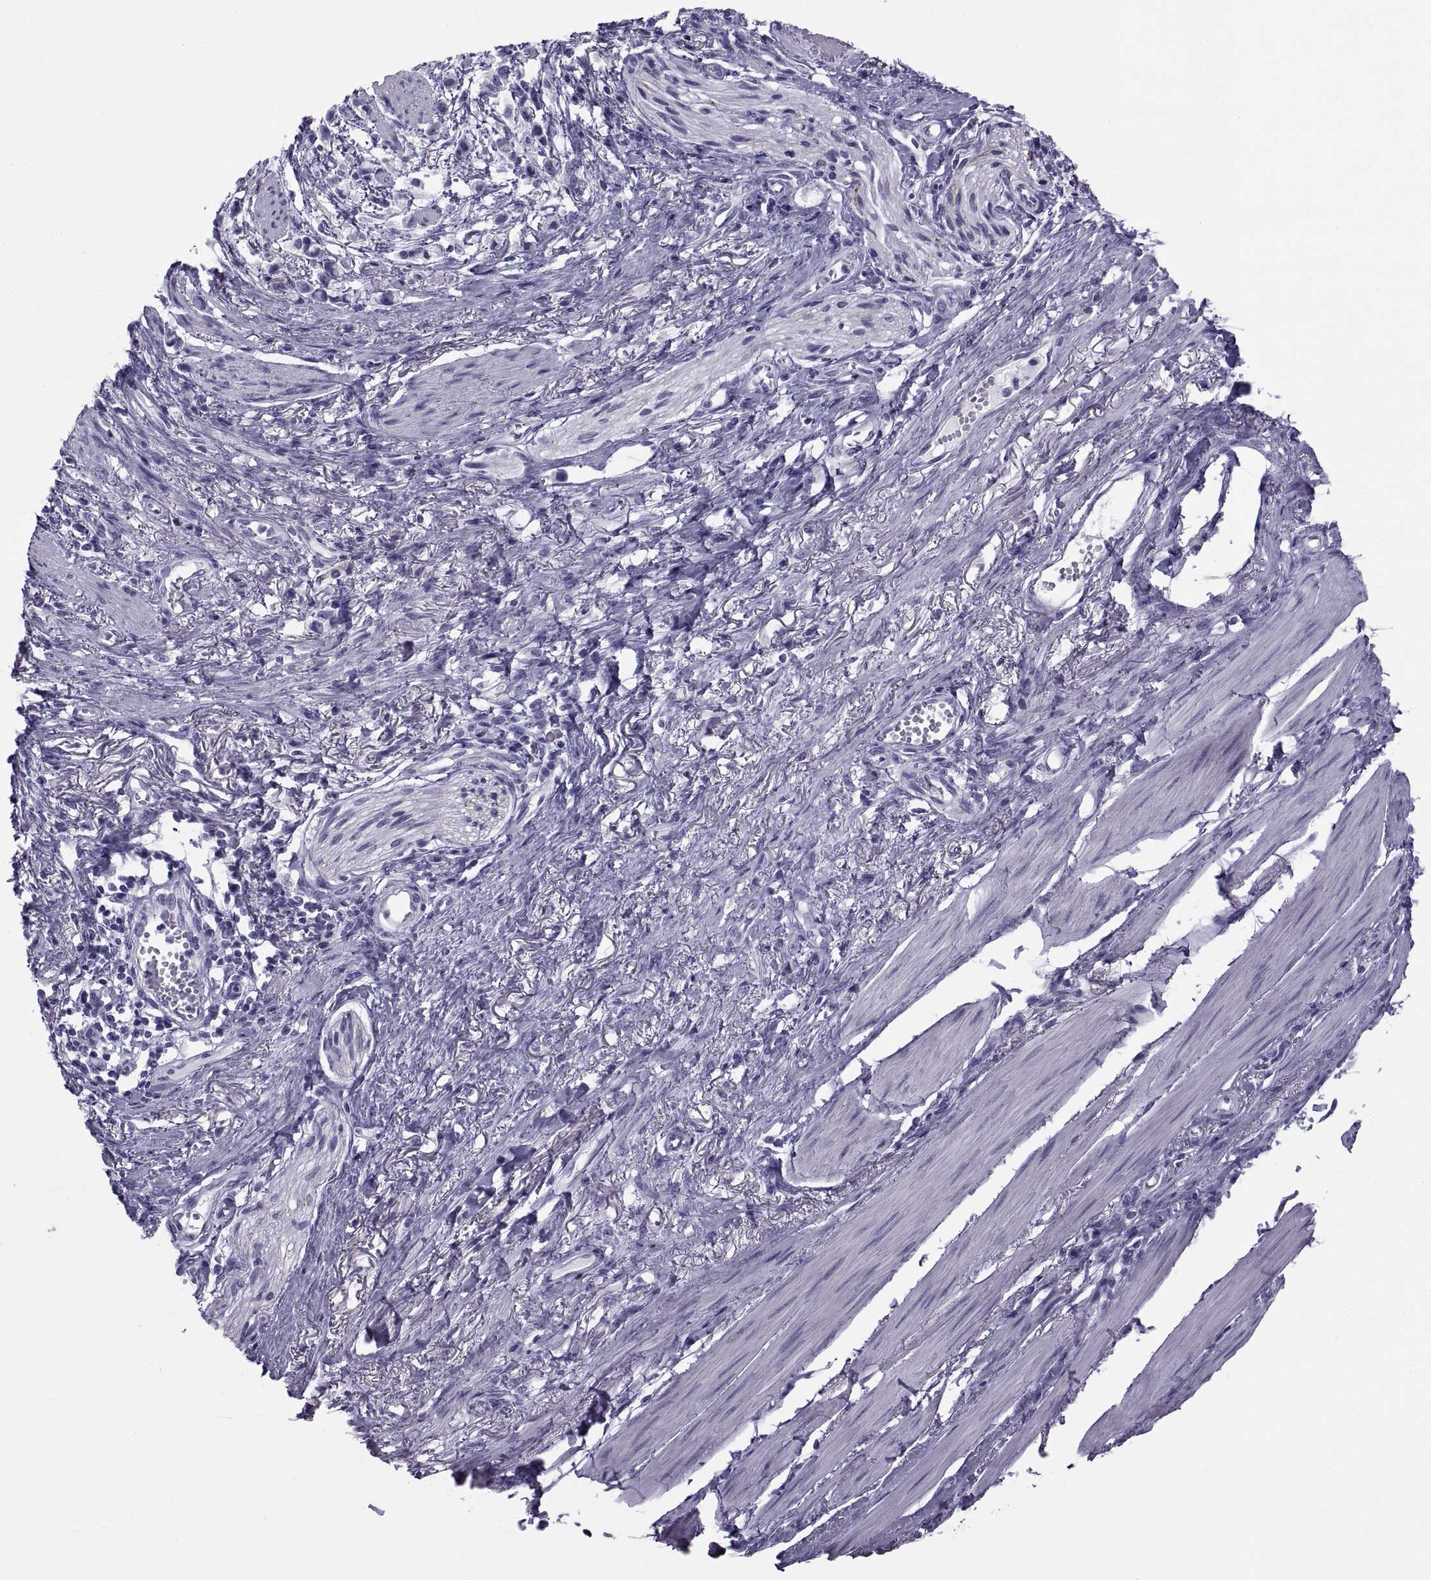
{"staining": {"intensity": "negative", "quantity": "none", "location": "none"}, "tissue": "stomach cancer", "cell_type": "Tumor cells", "image_type": "cancer", "snomed": [{"axis": "morphology", "description": "Adenocarcinoma, NOS"}, {"axis": "topography", "description": "Stomach"}], "caption": "DAB immunohistochemical staining of human stomach cancer shows no significant expression in tumor cells.", "gene": "NPTX2", "patient": {"sex": "female", "age": 81}}